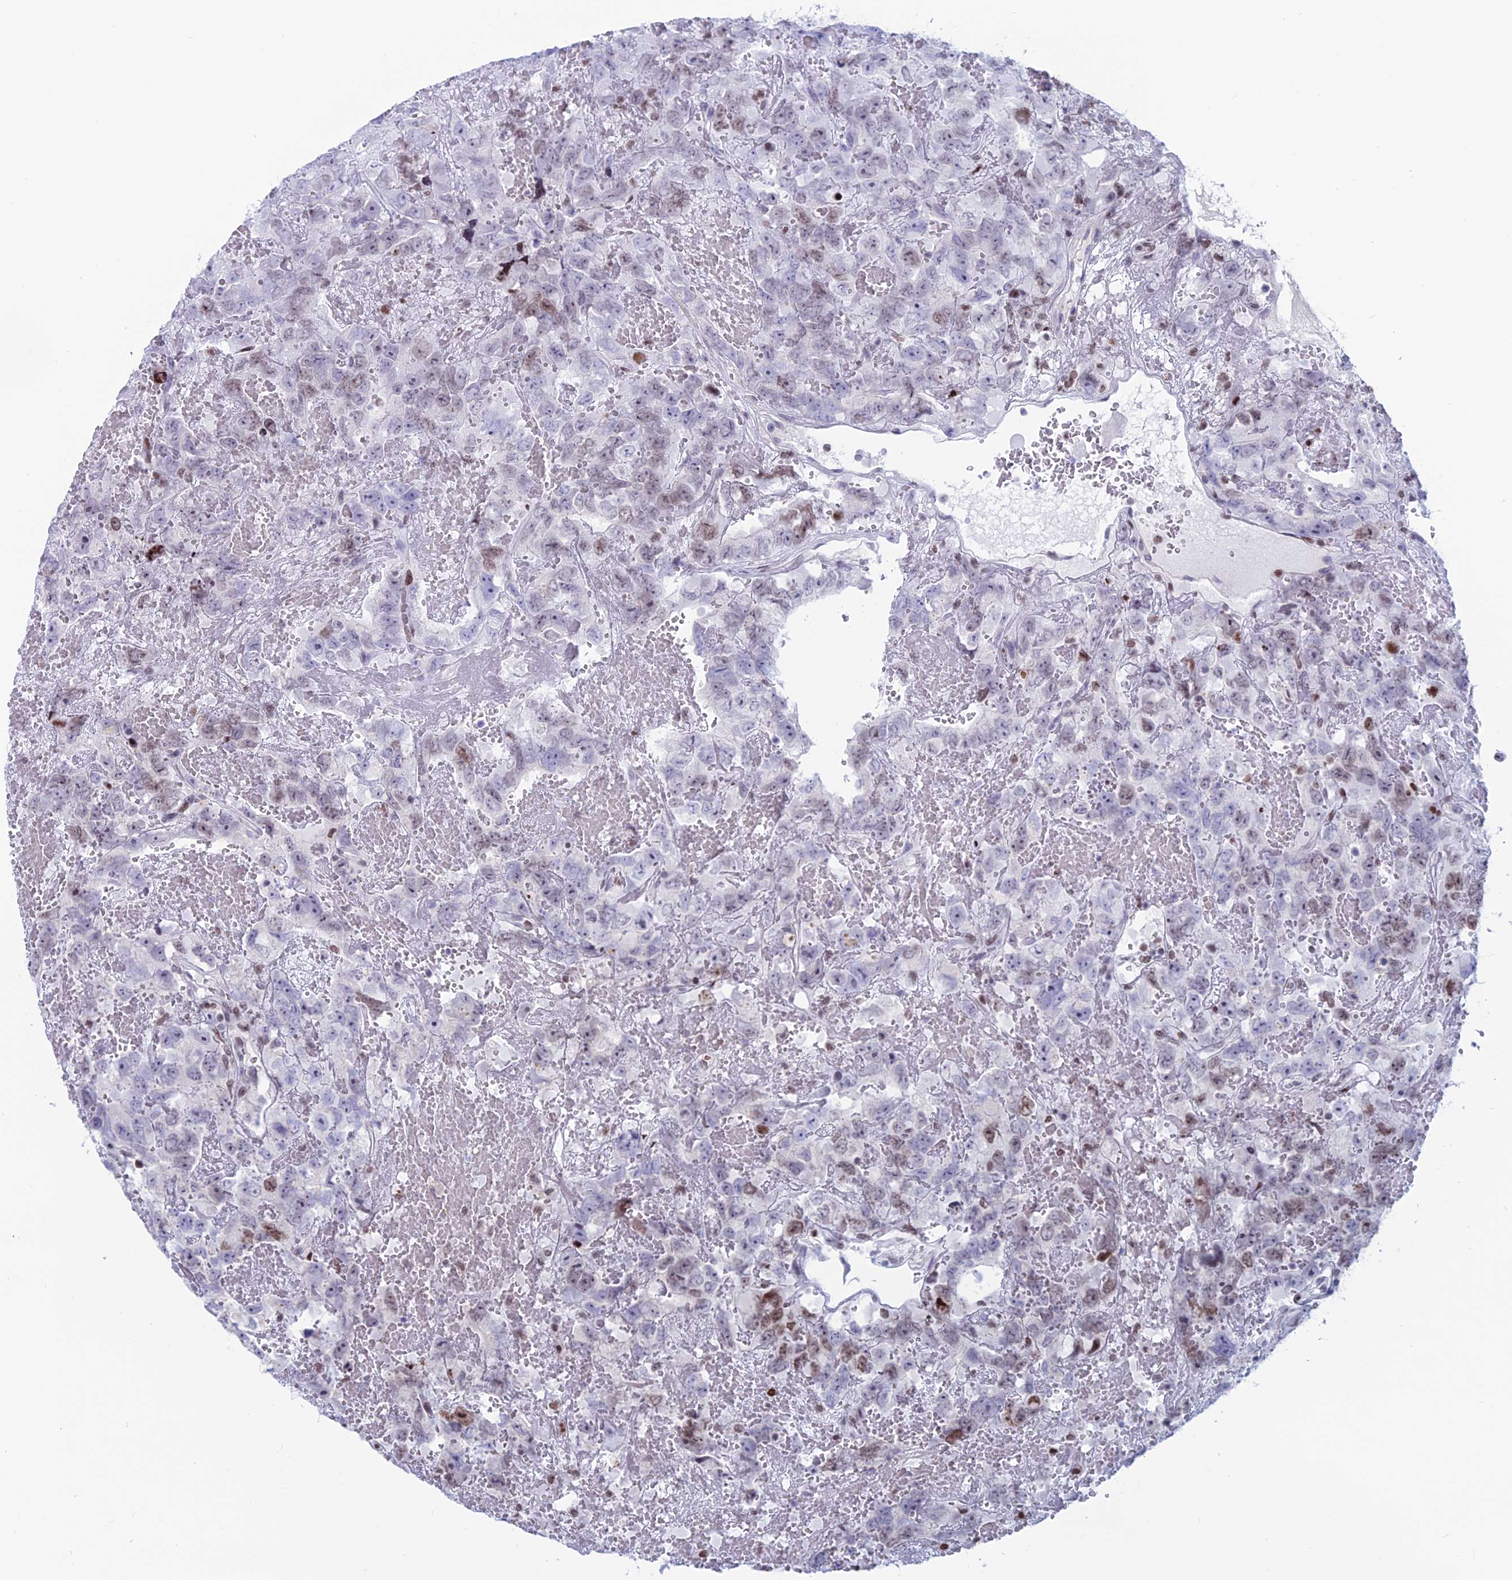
{"staining": {"intensity": "moderate", "quantity": "<25%", "location": "nuclear"}, "tissue": "testis cancer", "cell_type": "Tumor cells", "image_type": "cancer", "snomed": [{"axis": "morphology", "description": "Carcinoma, Embryonal, NOS"}, {"axis": "topography", "description": "Testis"}], "caption": "Immunohistochemistry (IHC) image of human testis embryonal carcinoma stained for a protein (brown), which displays low levels of moderate nuclear expression in about <25% of tumor cells.", "gene": "CERS6", "patient": {"sex": "male", "age": 45}}